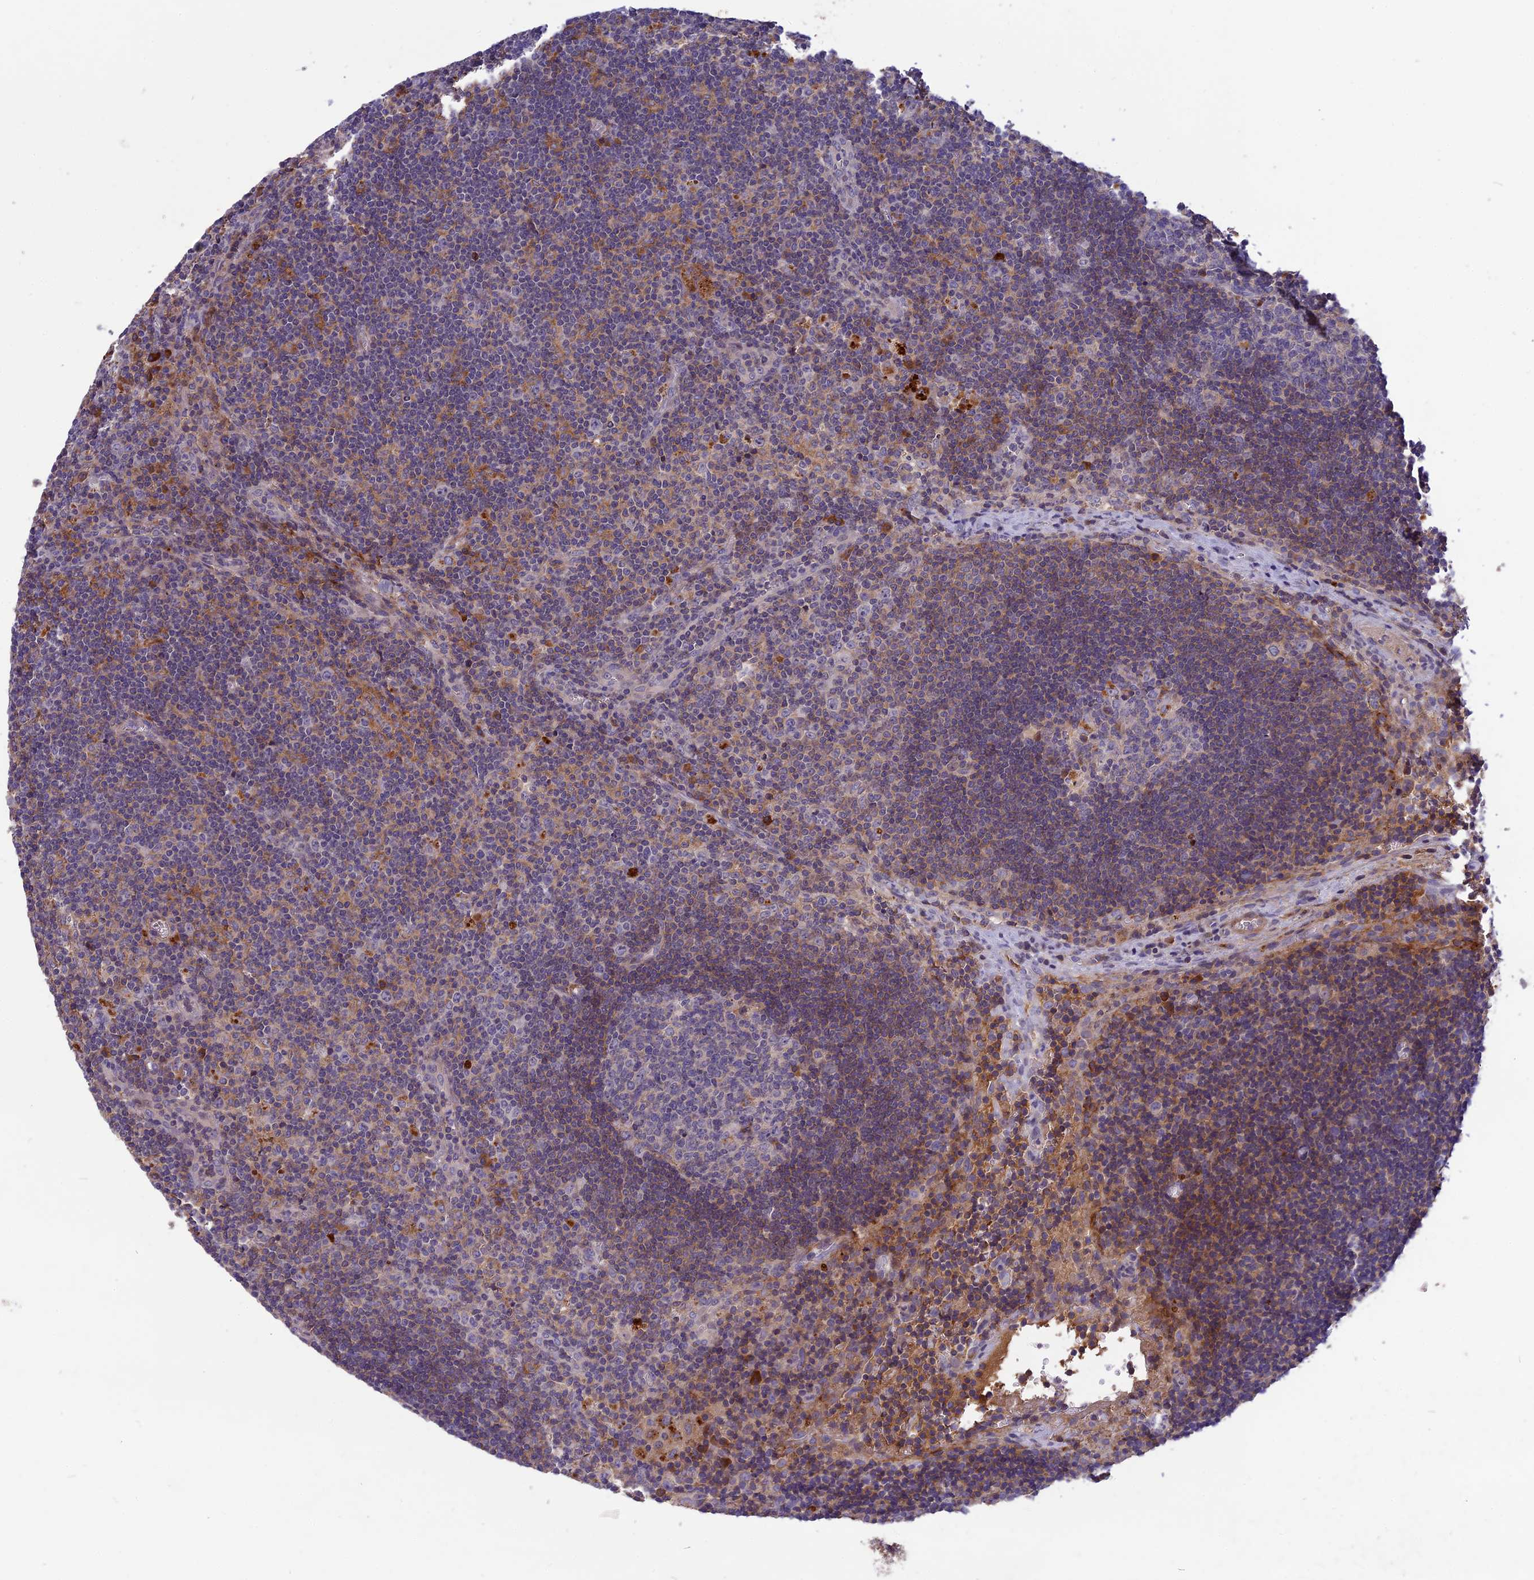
{"staining": {"intensity": "moderate", "quantity": "<25%", "location": "cytoplasmic/membranous"}, "tissue": "lymph node", "cell_type": "Germinal center cells", "image_type": "normal", "snomed": [{"axis": "morphology", "description": "Normal tissue, NOS"}, {"axis": "topography", "description": "Lymph node"}], "caption": "Protein staining of unremarkable lymph node reveals moderate cytoplasmic/membranous expression in about <25% of germinal center cells.", "gene": "ADO", "patient": {"sex": "male", "age": 58}}